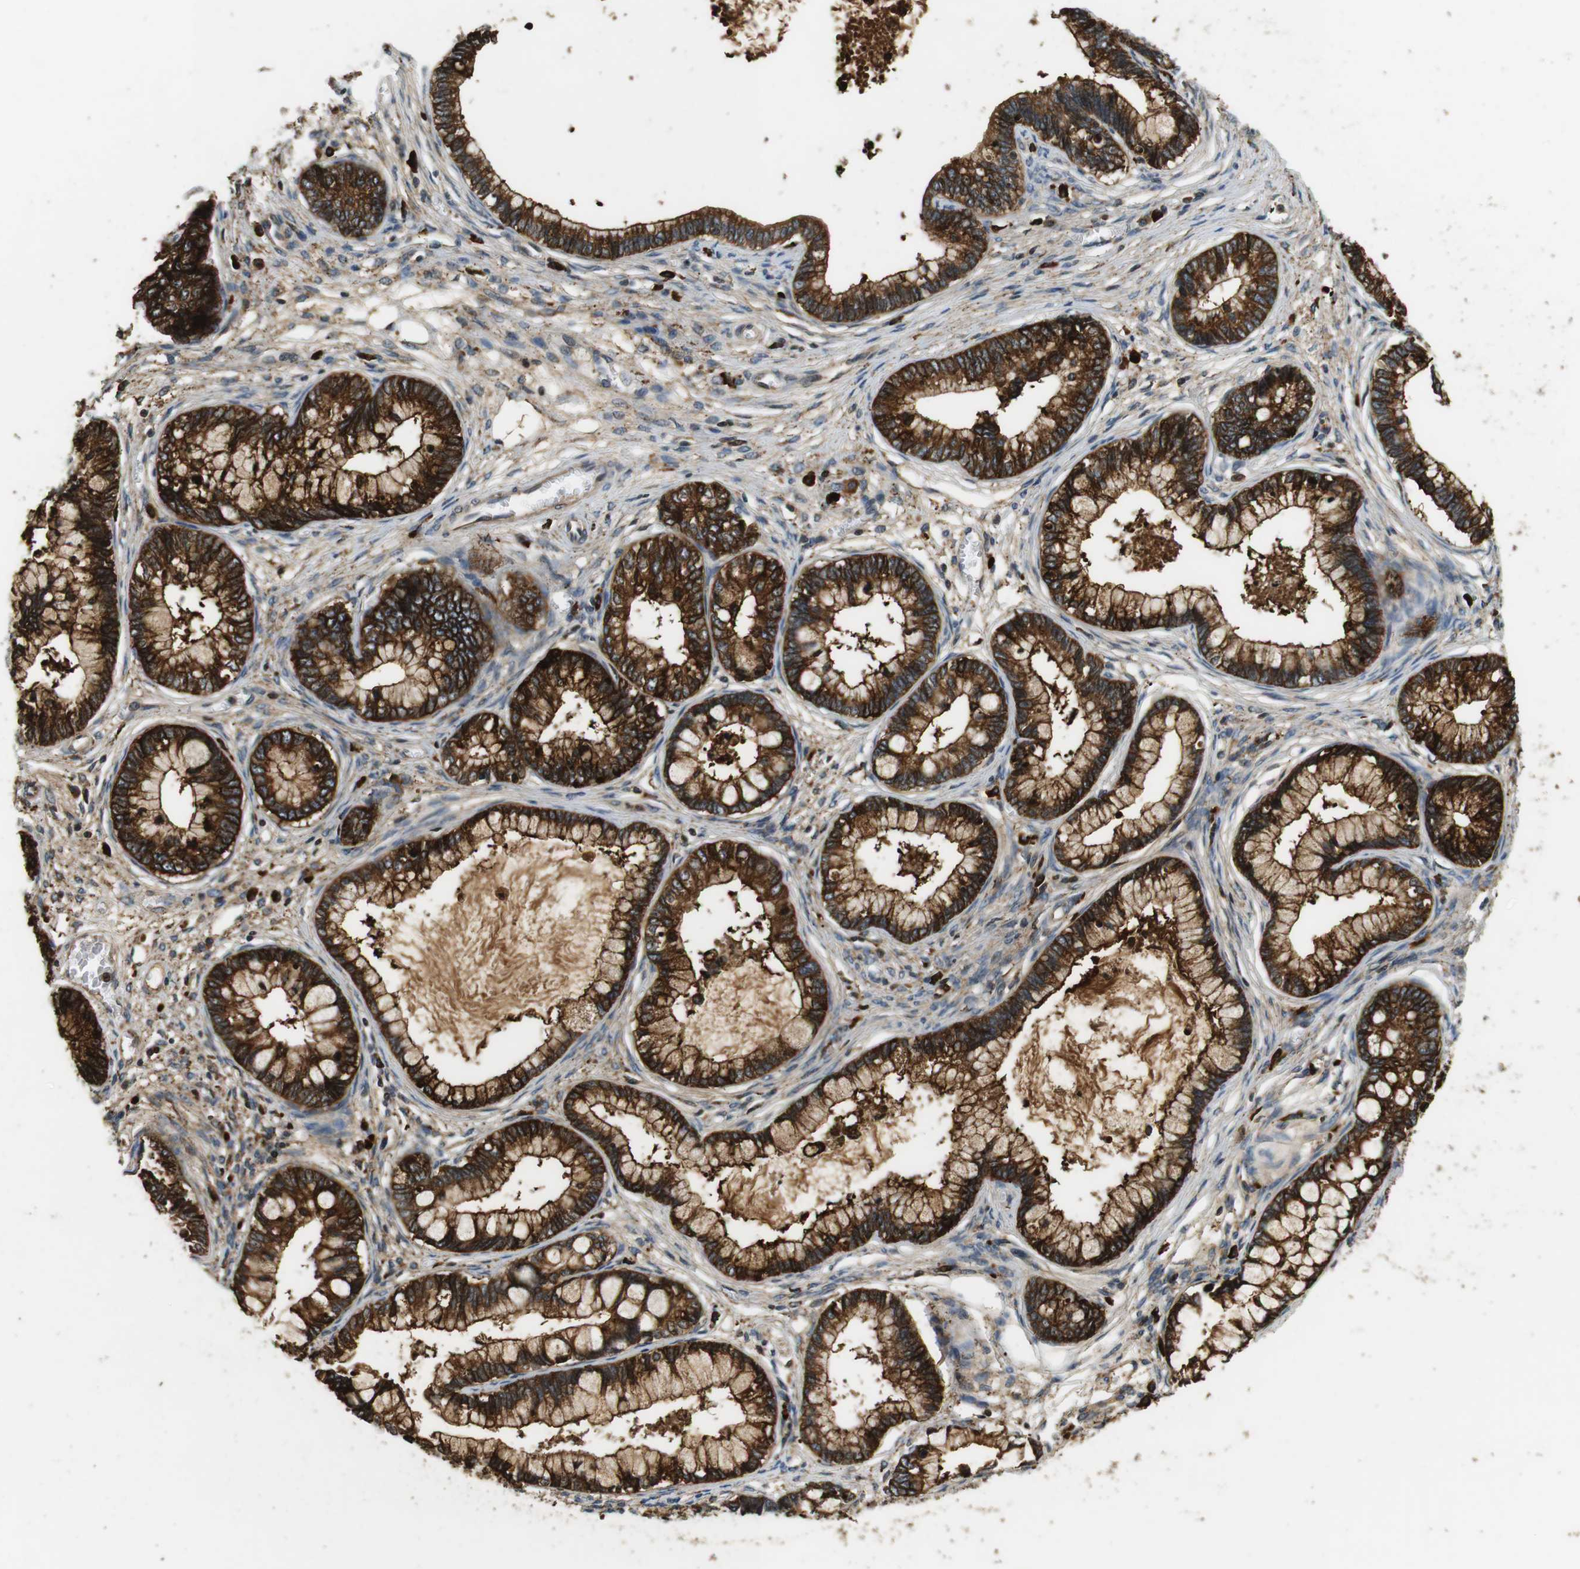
{"staining": {"intensity": "strong", "quantity": ">75%", "location": "cytoplasmic/membranous"}, "tissue": "cervical cancer", "cell_type": "Tumor cells", "image_type": "cancer", "snomed": [{"axis": "morphology", "description": "Adenocarcinoma, NOS"}, {"axis": "topography", "description": "Cervix"}], "caption": "This histopathology image shows immunohistochemistry staining of human adenocarcinoma (cervical), with high strong cytoplasmic/membranous staining in approximately >75% of tumor cells.", "gene": "TXNRD1", "patient": {"sex": "female", "age": 44}}